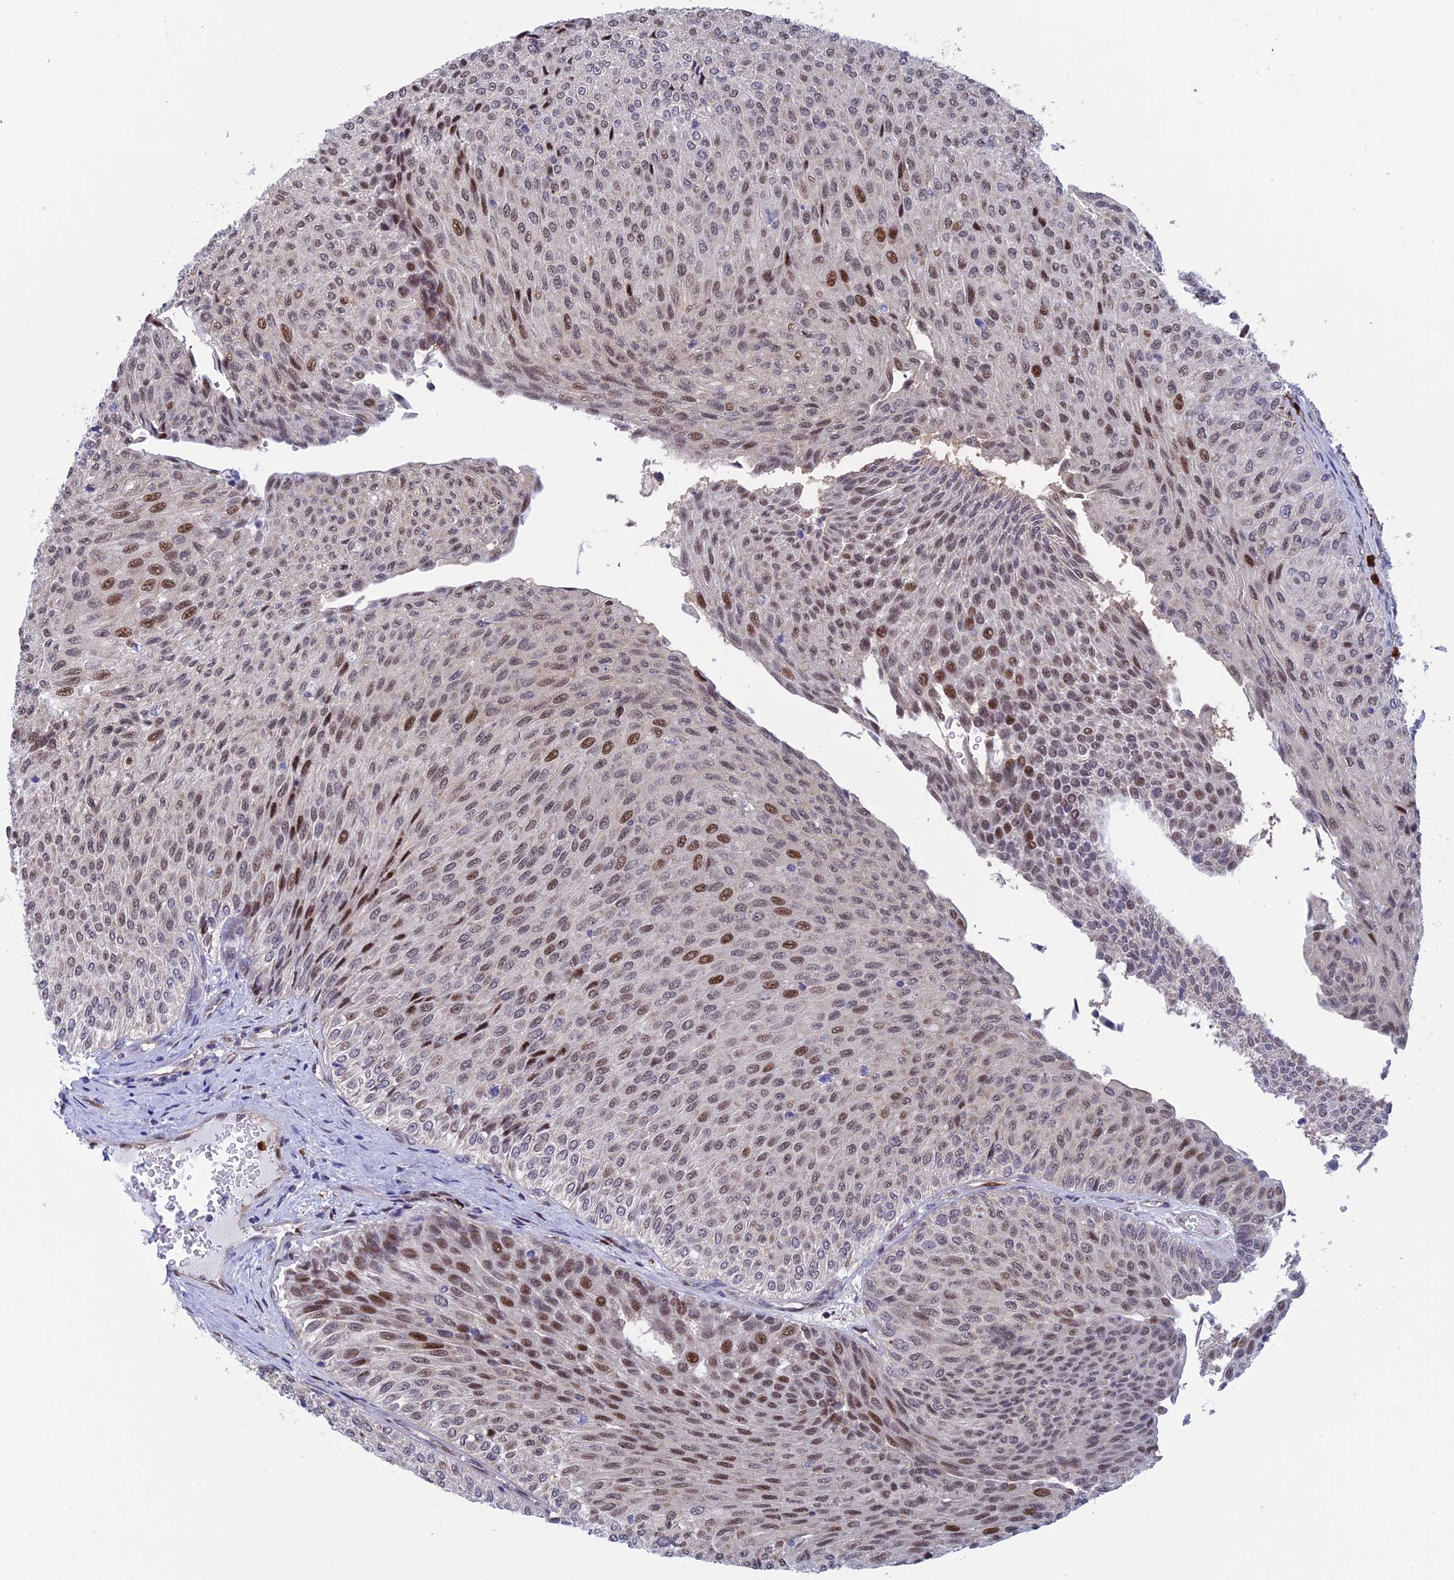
{"staining": {"intensity": "moderate", "quantity": "25%-75%", "location": "nuclear"}, "tissue": "urothelial cancer", "cell_type": "Tumor cells", "image_type": "cancer", "snomed": [{"axis": "morphology", "description": "Urothelial carcinoma, Low grade"}, {"axis": "topography", "description": "Urinary bladder"}], "caption": "Immunohistochemical staining of urothelial carcinoma (low-grade) shows moderate nuclear protein positivity in approximately 25%-75% of tumor cells.", "gene": "SLC26A1", "patient": {"sex": "male", "age": 78}}